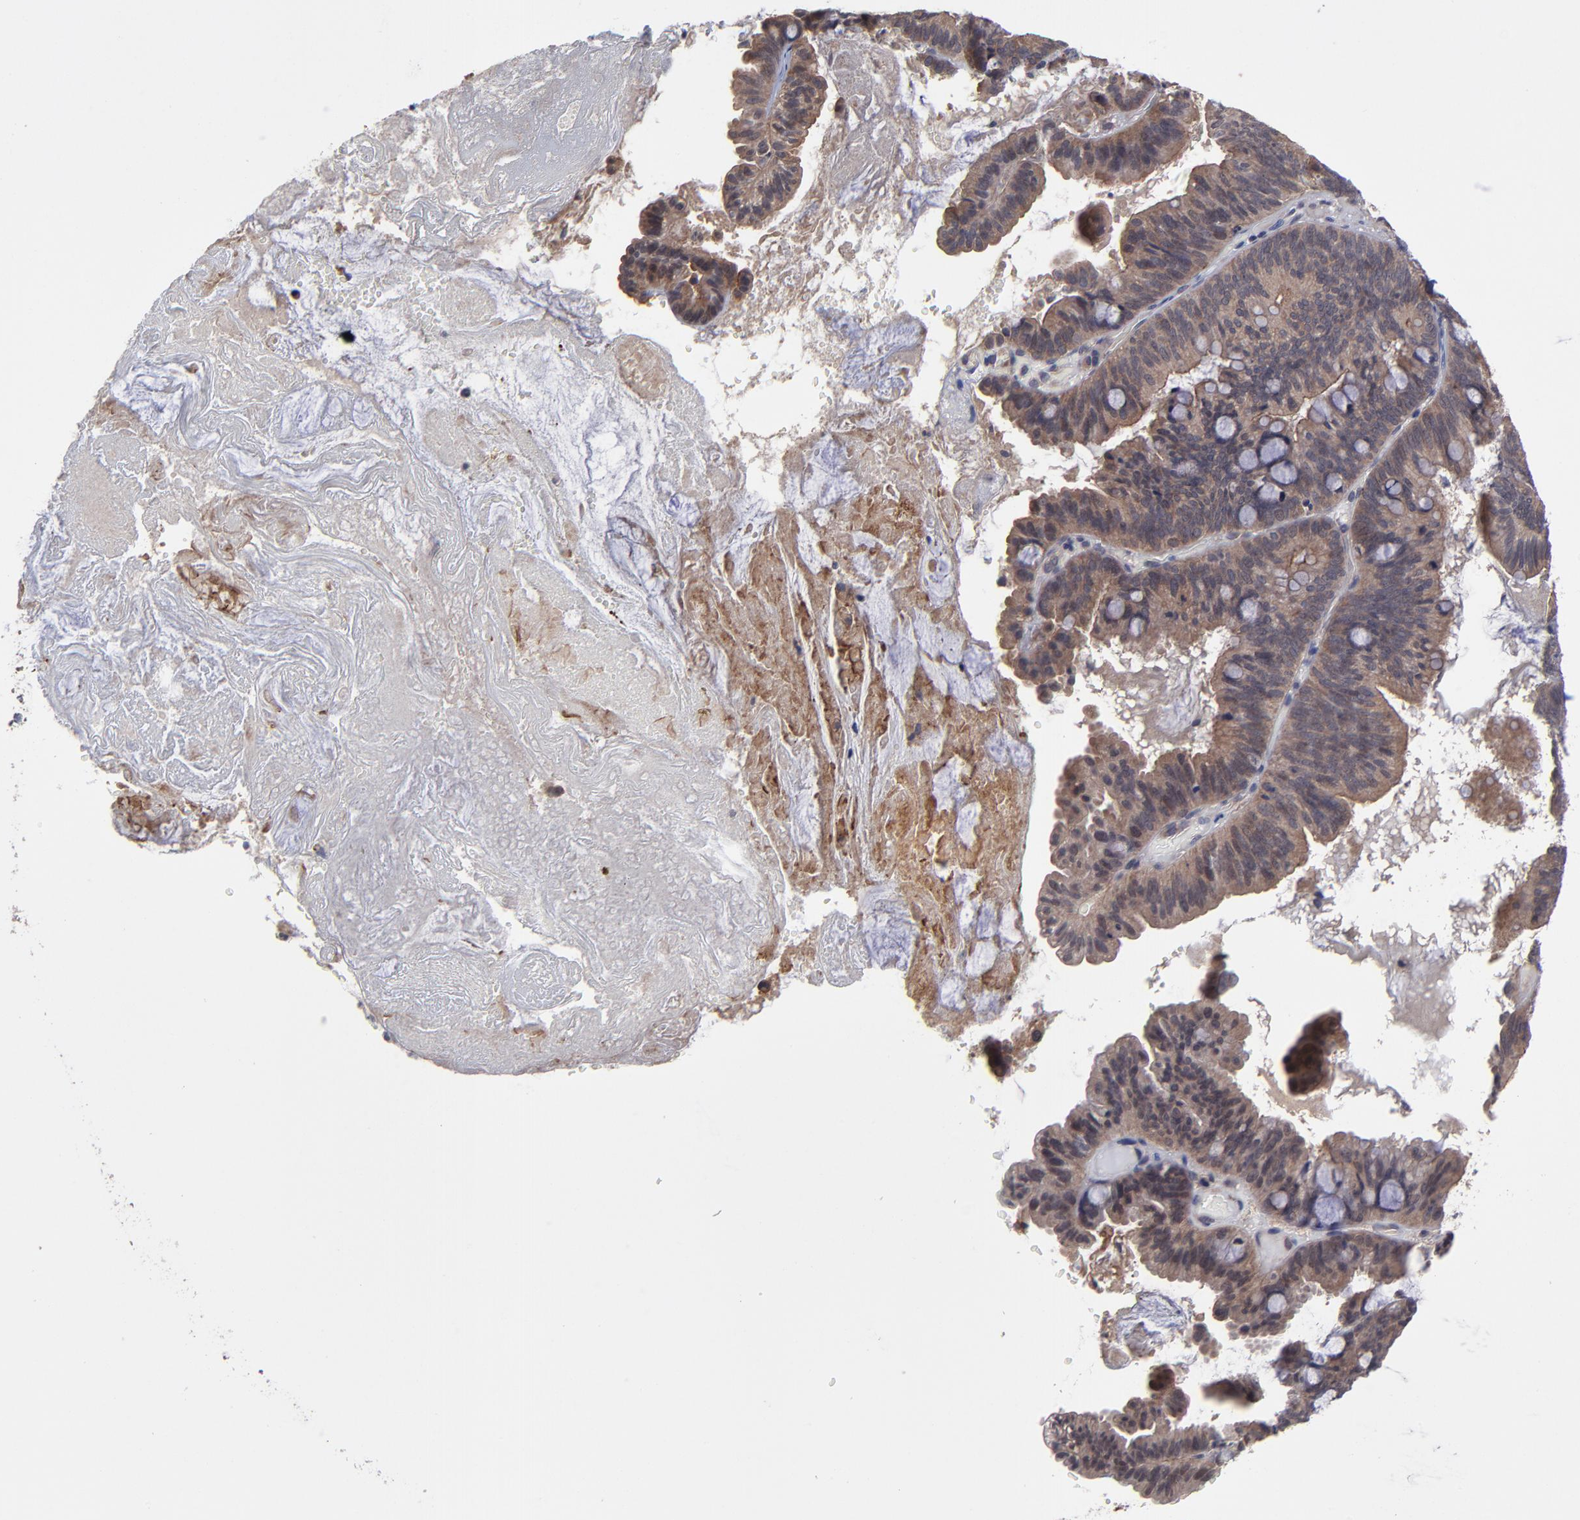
{"staining": {"intensity": "strong", "quantity": ">75%", "location": "cytoplasmic/membranous"}, "tissue": "pancreatic cancer", "cell_type": "Tumor cells", "image_type": "cancer", "snomed": [{"axis": "morphology", "description": "Adenocarcinoma, NOS"}, {"axis": "topography", "description": "Pancreas"}], "caption": "Human adenocarcinoma (pancreatic) stained with a protein marker shows strong staining in tumor cells.", "gene": "ZNF780B", "patient": {"sex": "male", "age": 82}}